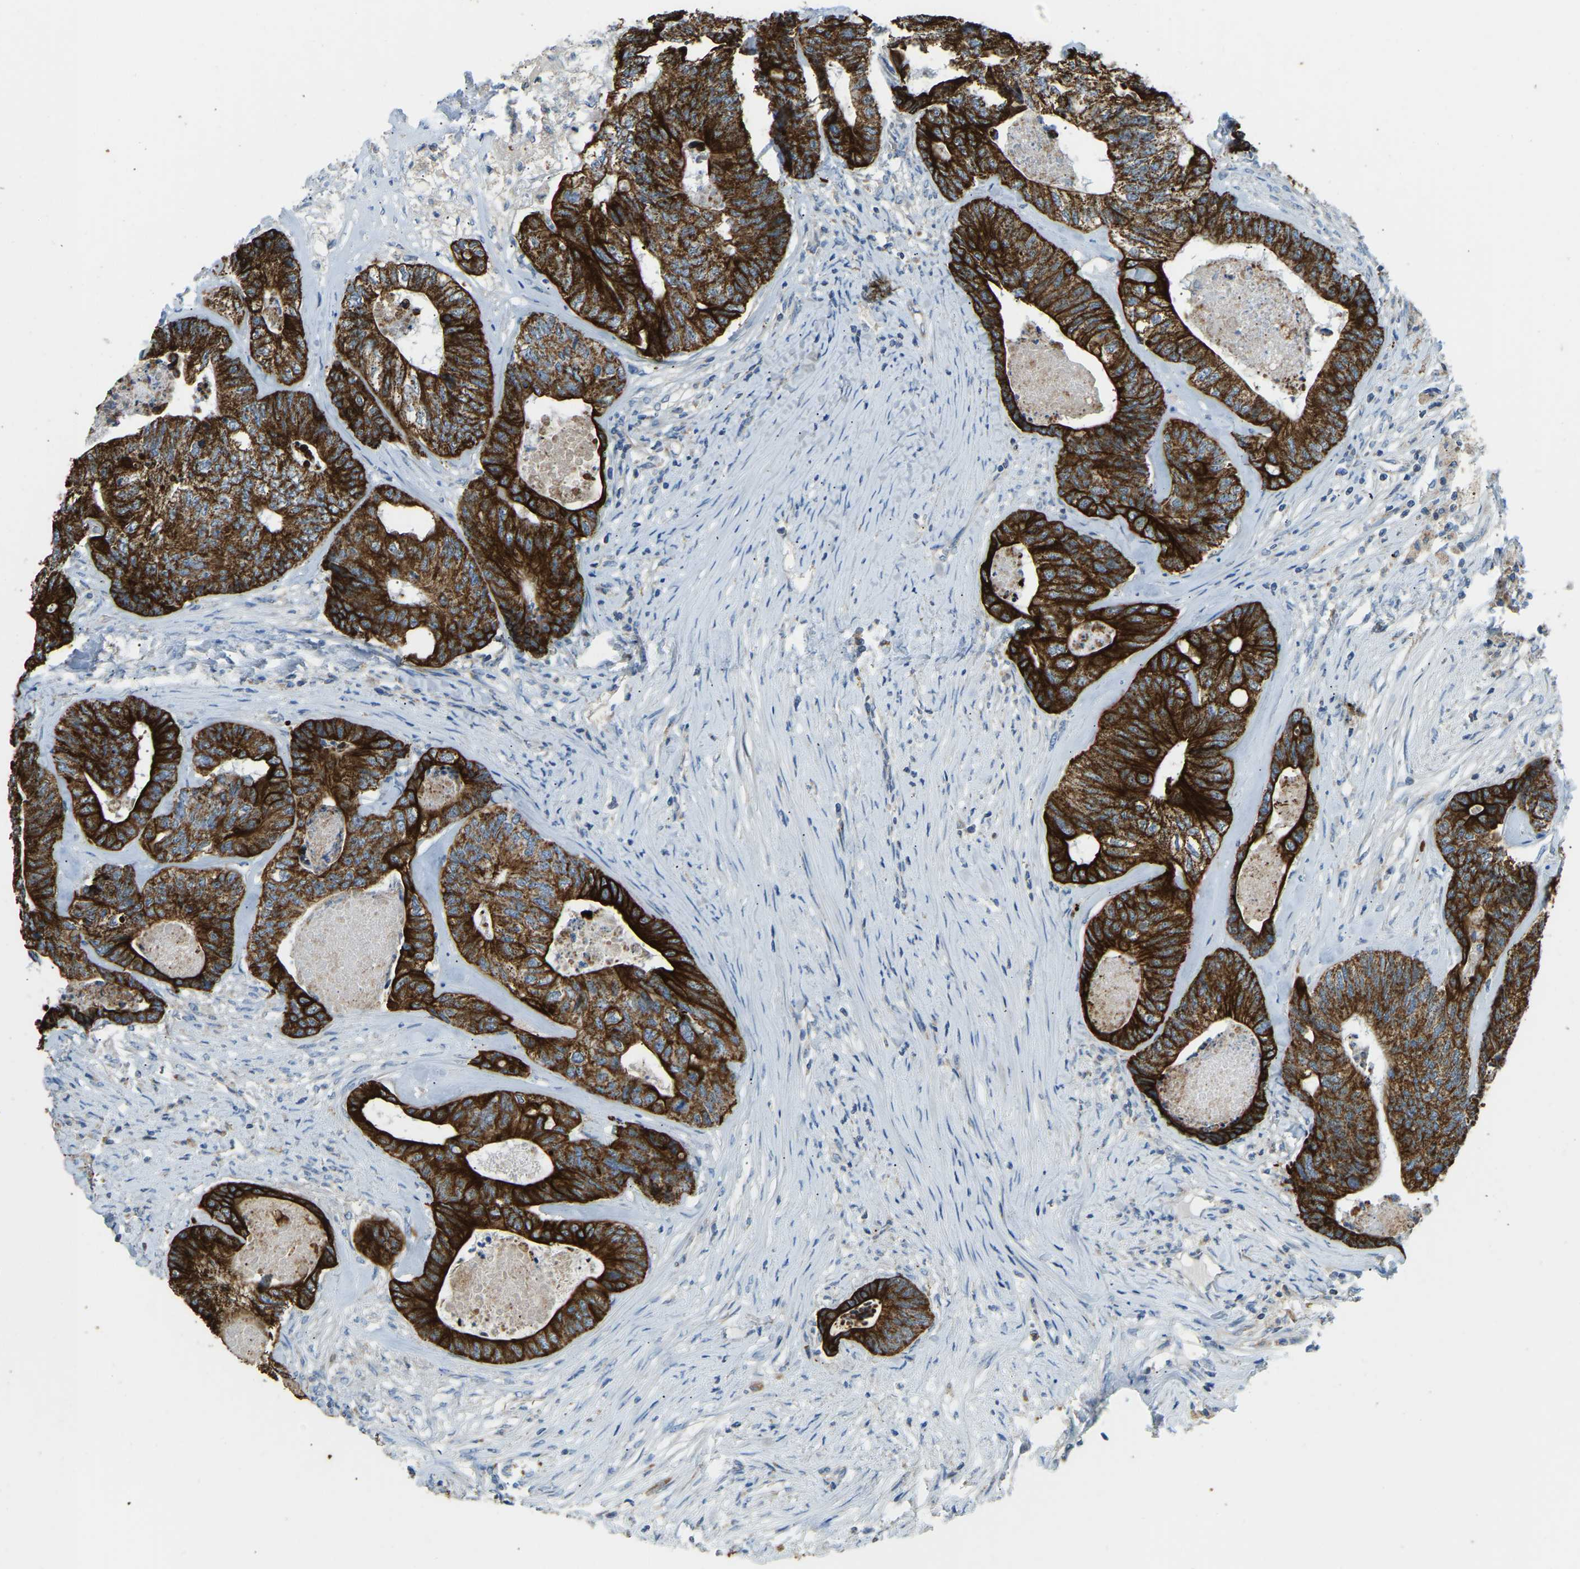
{"staining": {"intensity": "strong", "quantity": ">75%", "location": "cytoplasmic/membranous"}, "tissue": "colorectal cancer", "cell_type": "Tumor cells", "image_type": "cancer", "snomed": [{"axis": "morphology", "description": "Adenocarcinoma, NOS"}, {"axis": "topography", "description": "Colon"}], "caption": "Protein expression analysis of colorectal adenocarcinoma displays strong cytoplasmic/membranous expression in about >75% of tumor cells.", "gene": "ZNF200", "patient": {"sex": "female", "age": 67}}